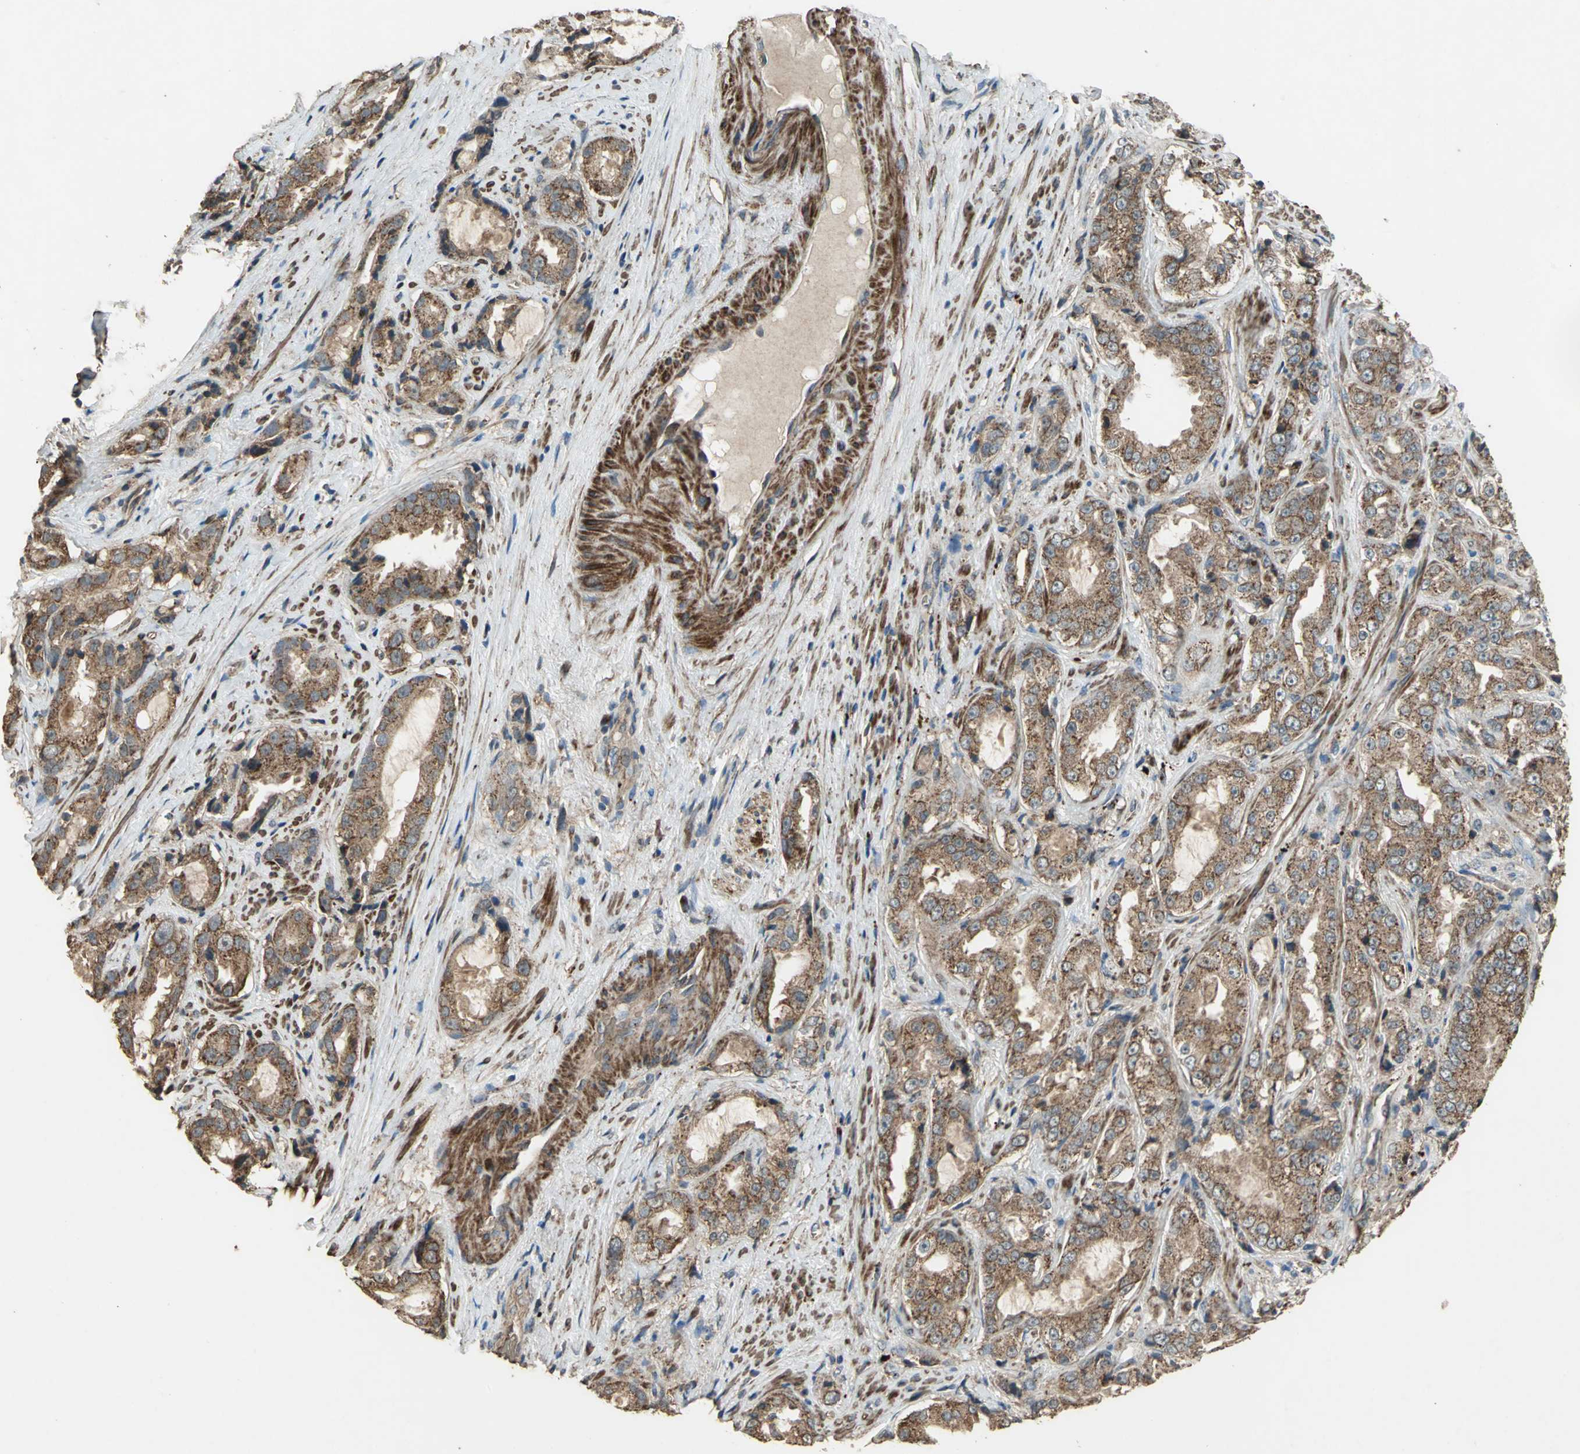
{"staining": {"intensity": "strong", "quantity": ">75%", "location": "cytoplasmic/membranous"}, "tissue": "prostate cancer", "cell_type": "Tumor cells", "image_type": "cancer", "snomed": [{"axis": "morphology", "description": "Adenocarcinoma, High grade"}, {"axis": "topography", "description": "Prostate"}], "caption": "Strong cytoplasmic/membranous staining is seen in about >75% of tumor cells in prostate adenocarcinoma (high-grade).", "gene": "POLRMT", "patient": {"sex": "male", "age": 73}}